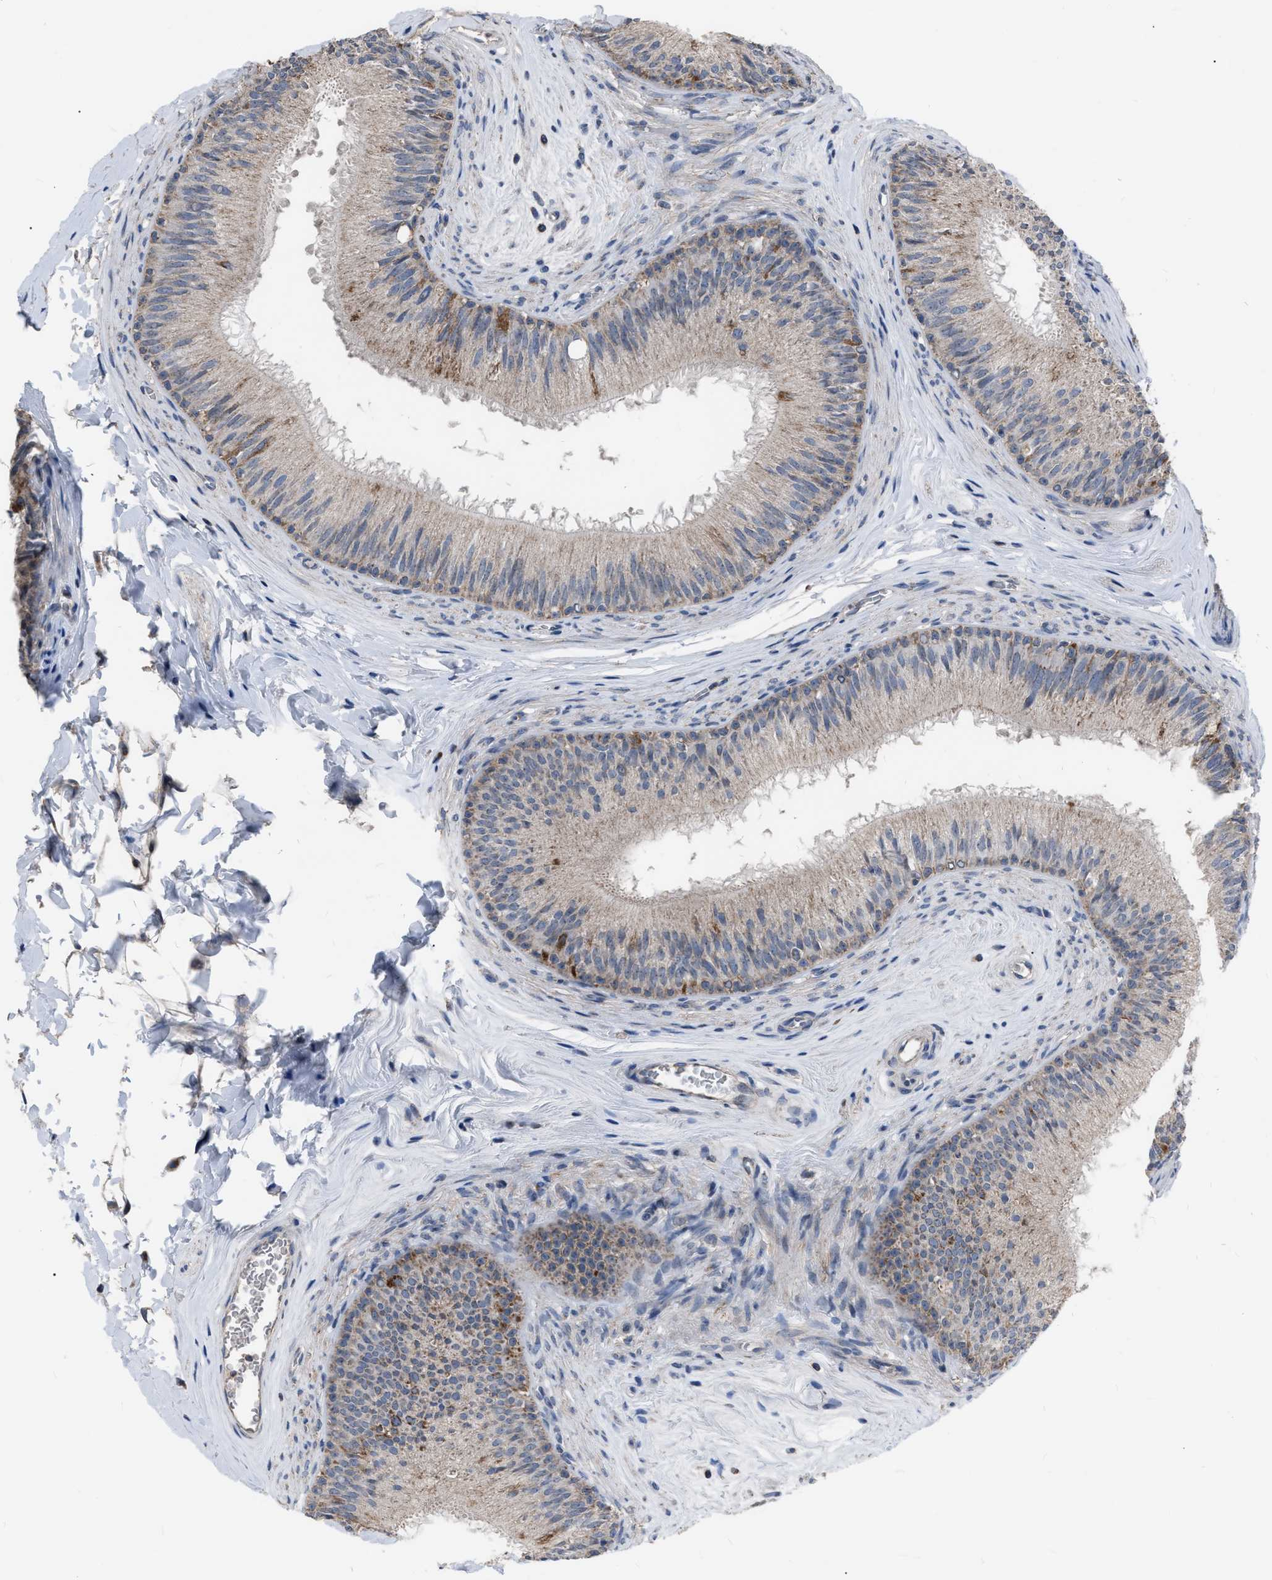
{"staining": {"intensity": "weak", "quantity": "<25%", "location": "cytoplasmic/membranous"}, "tissue": "epididymis", "cell_type": "Glandular cells", "image_type": "normal", "snomed": [{"axis": "morphology", "description": "Normal tissue, NOS"}, {"axis": "topography", "description": "Testis"}, {"axis": "topography", "description": "Epididymis"}], "caption": "Immunohistochemical staining of unremarkable human epididymis displays no significant positivity in glandular cells.", "gene": "DDX56", "patient": {"sex": "male", "age": 36}}